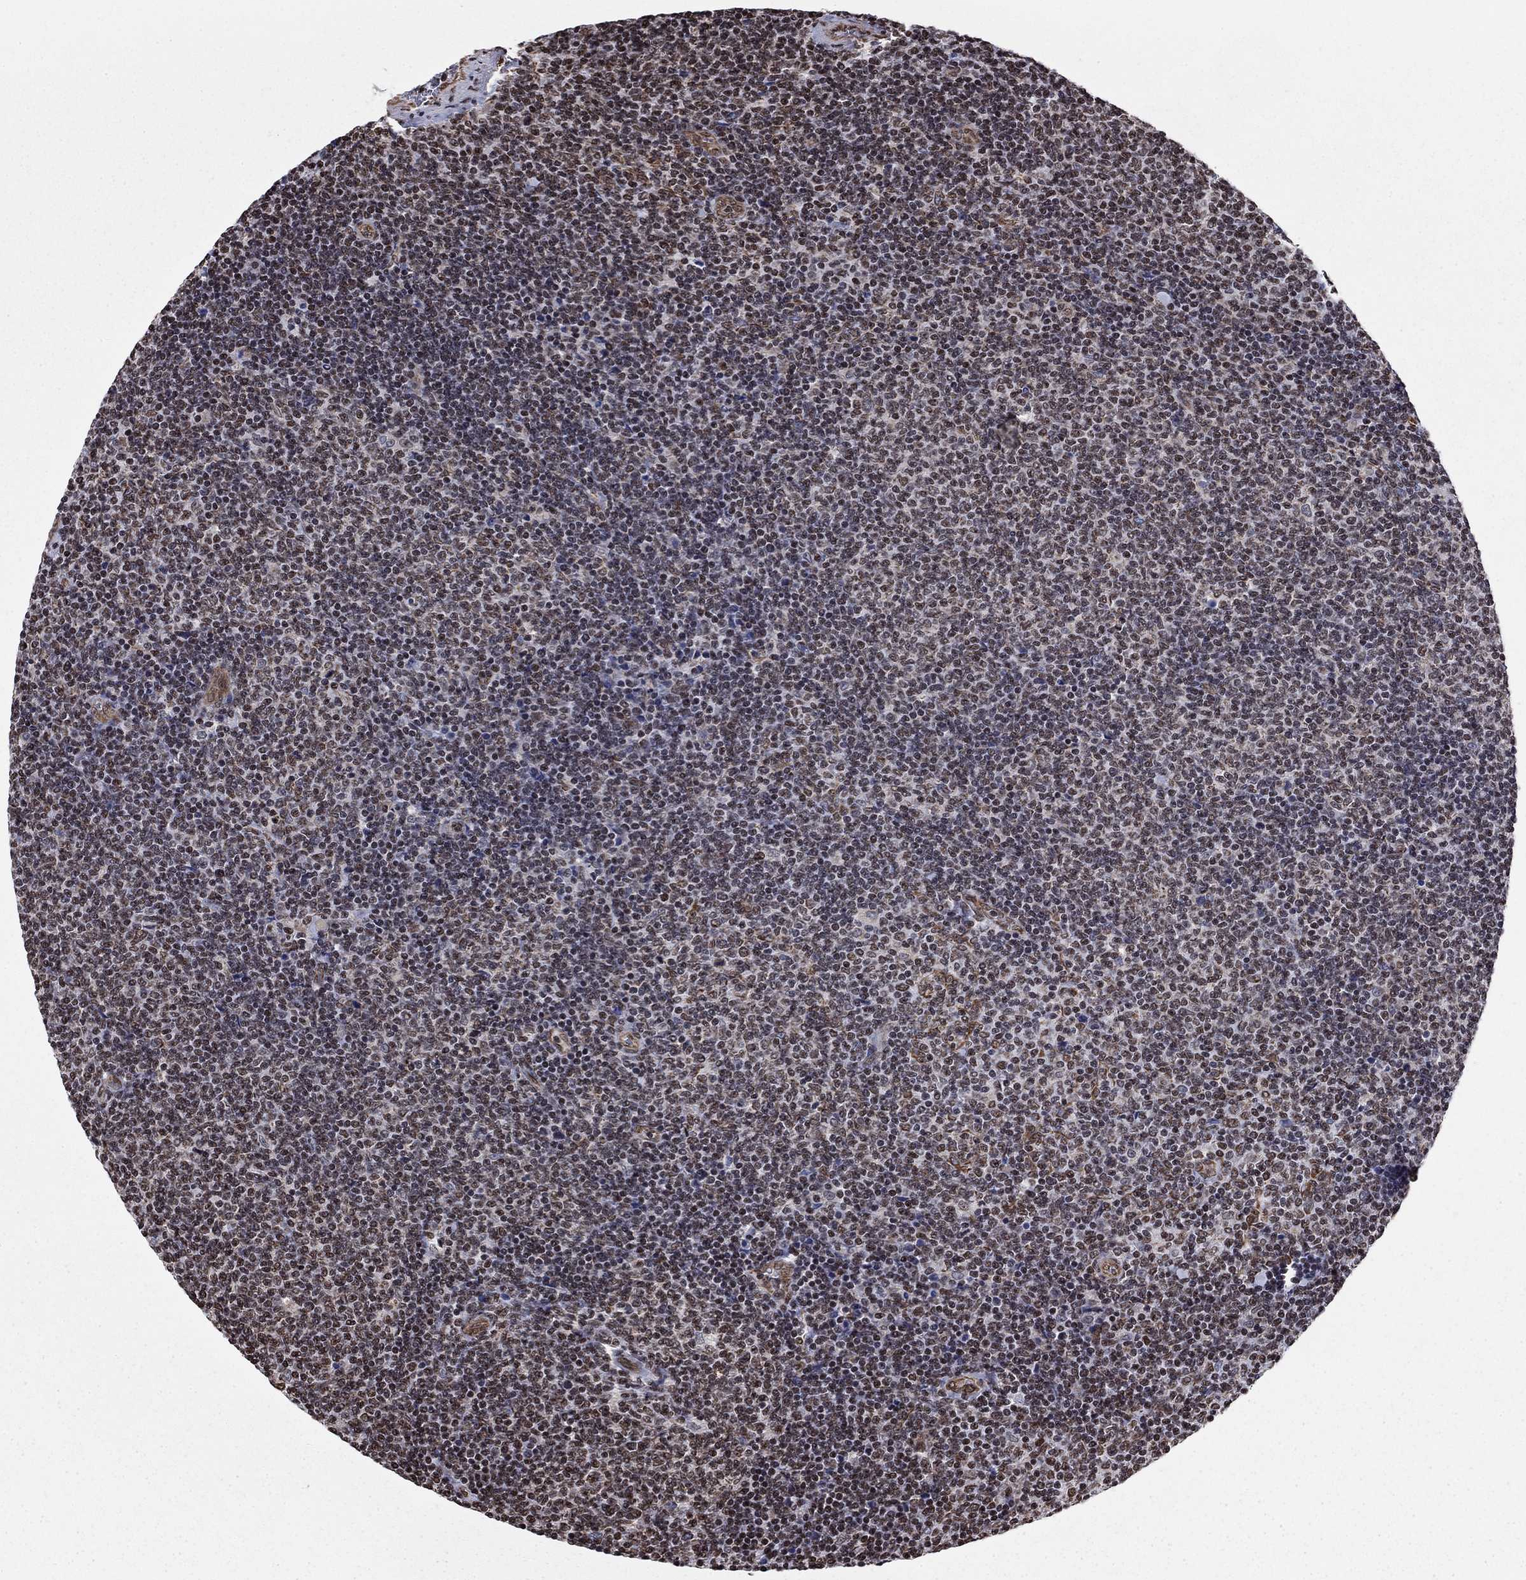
{"staining": {"intensity": "moderate", "quantity": "<25%", "location": "cytoplasmic/membranous,nuclear"}, "tissue": "lymphoma", "cell_type": "Tumor cells", "image_type": "cancer", "snomed": [{"axis": "morphology", "description": "Malignant lymphoma, non-Hodgkin's type, Low grade"}, {"axis": "topography", "description": "Lymph node"}], "caption": "Moderate cytoplasmic/membranous and nuclear positivity for a protein is identified in approximately <25% of tumor cells of malignant lymphoma, non-Hodgkin's type (low-grade) using immunohistochemistry (IHC).", "gene": "N4BP2", "patient": {"sex": "male", "age": 52}}